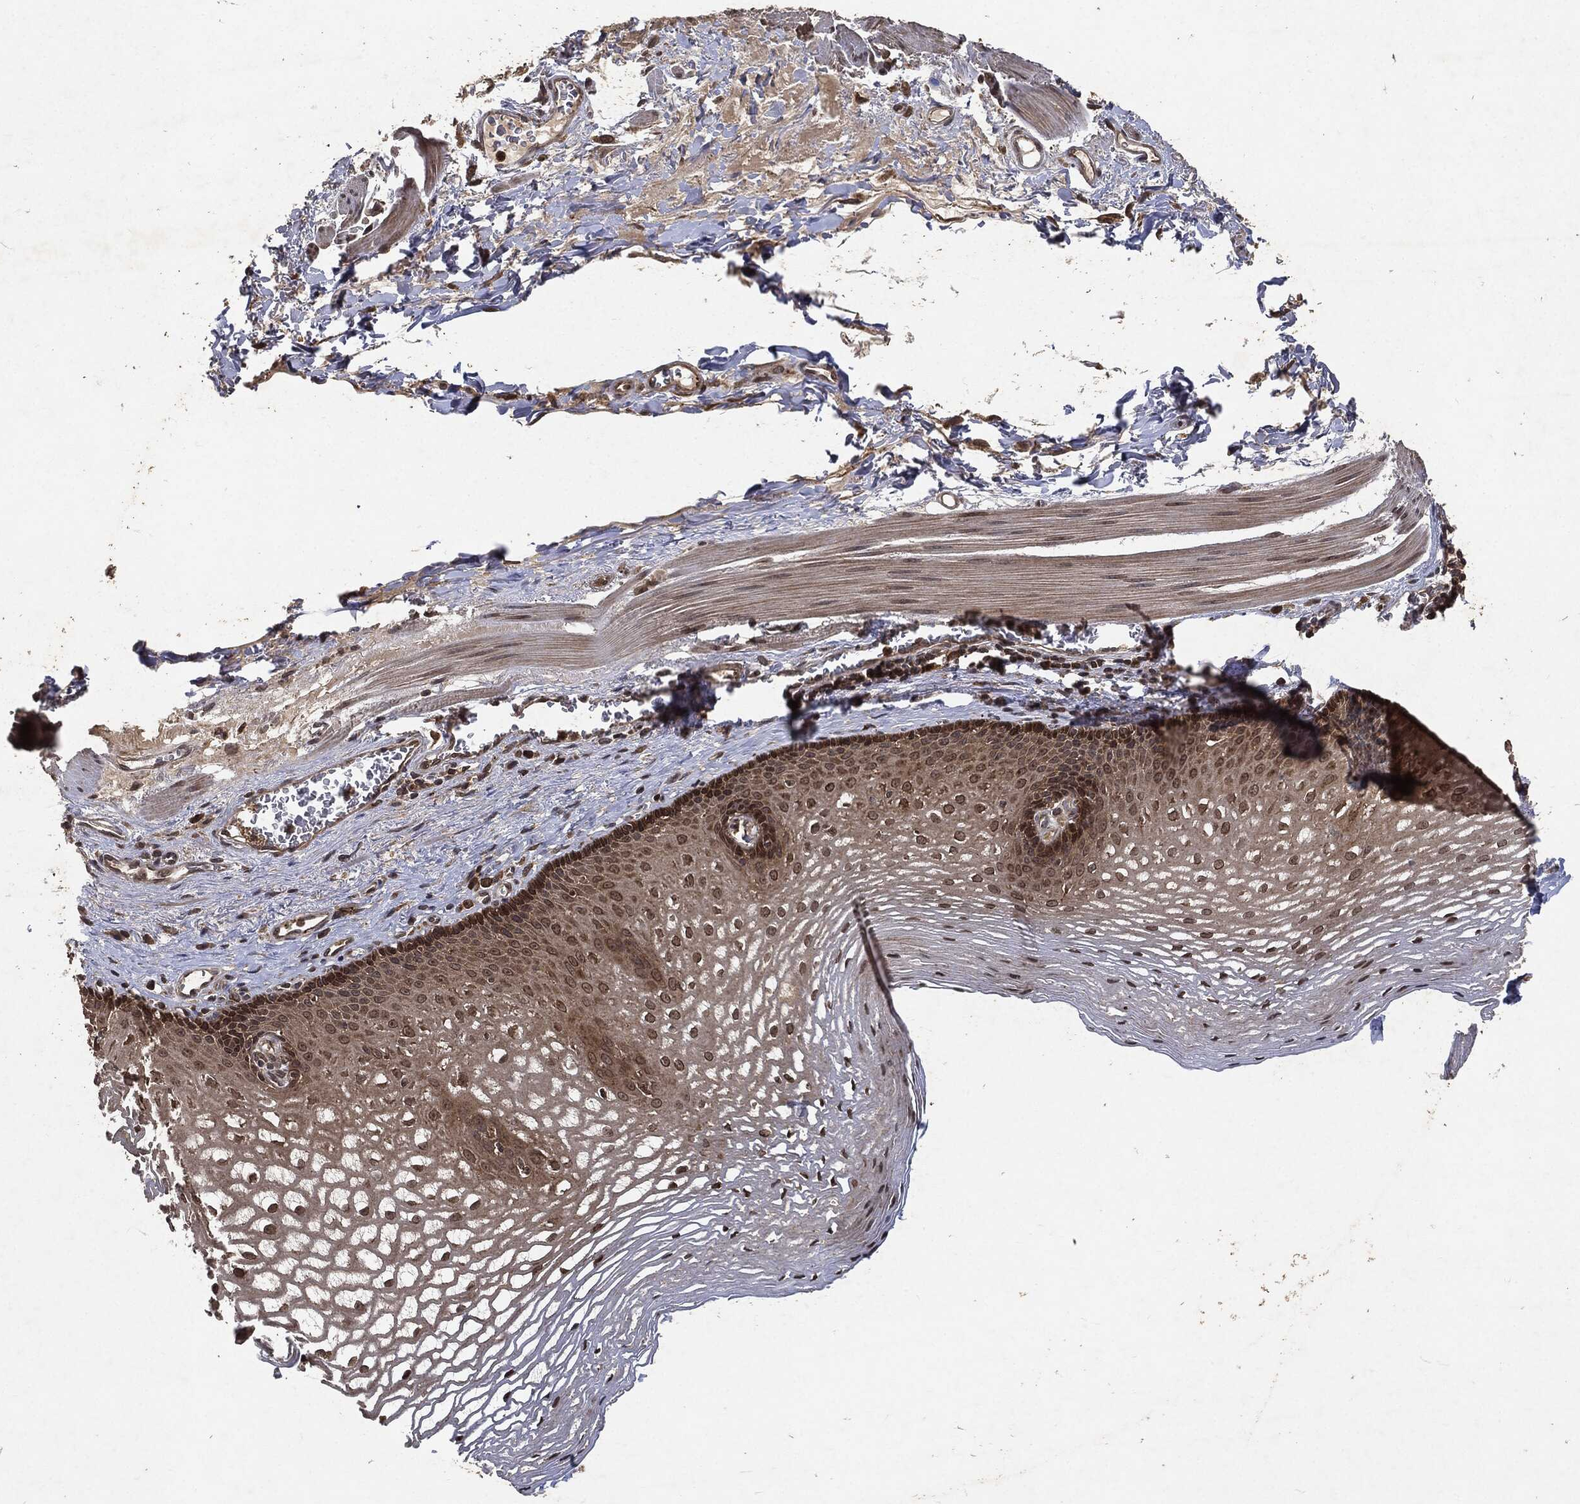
{"staining": {"intensity": "moderate", "quantity": ">75%", "location": "cytoplasmic/membranous"}, "tissue": "esophagus", "cell_type": "Squamous epithelial cells", "image_type": "normal", "snomed": [{"axis": "morphology", "description": "Normal tissue, NOS"}, {"axis": "topography", "description": "Esophagus"}], "caption": "Esophagus stained with immunohistochemistry (IHC) demonstrates moderate cytoplasmic/membranous positivity in about >75% of squamous epithelial cells.", "gene": "ZNF226", "patient": {"sex": "male", "age": 76}}